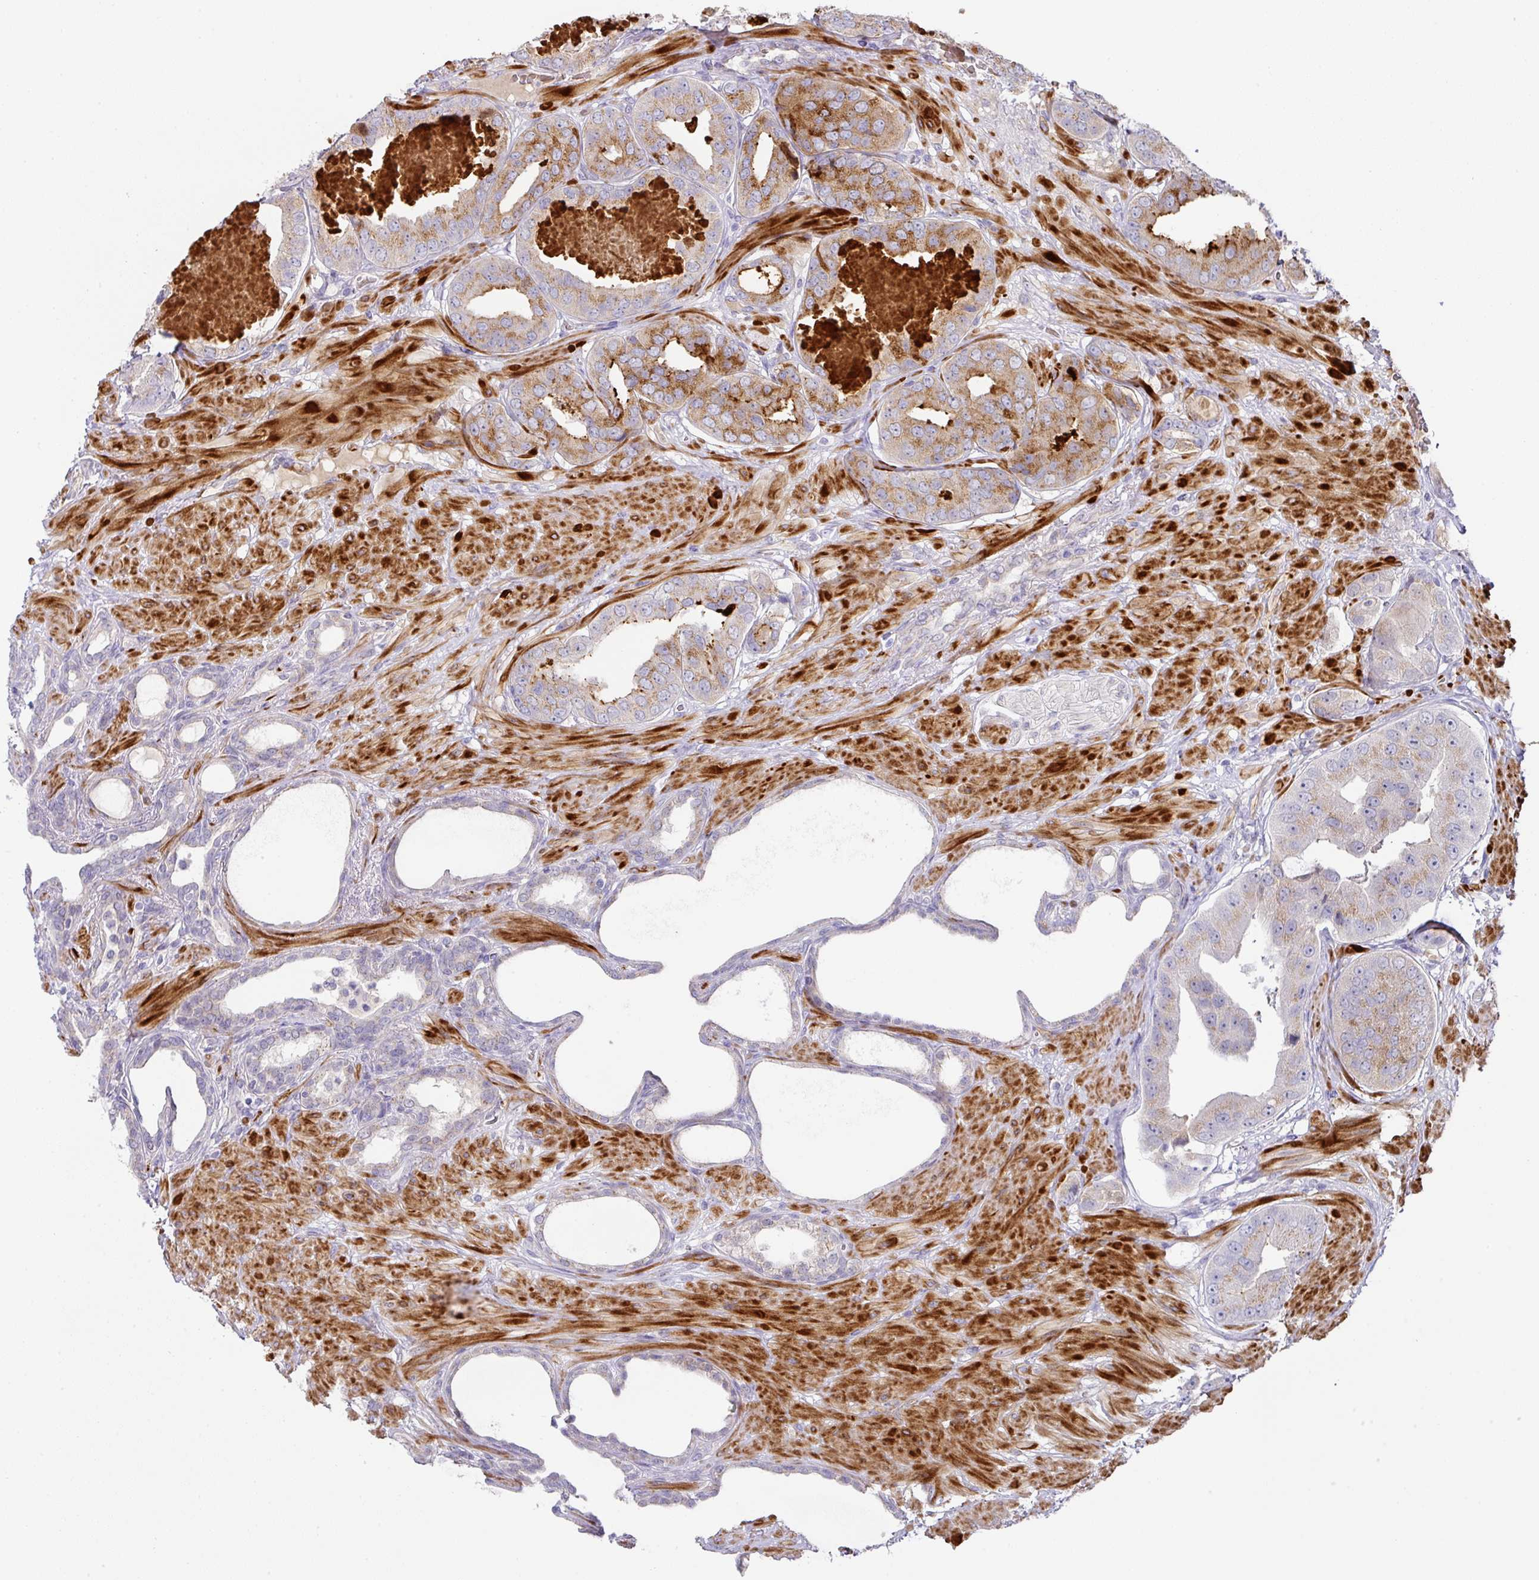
{"staining": {"intensity": "moderate", "quantity": "25%-75%", "location": "cytoplasmic/membranous"}, "tissue": "prostate cancer", "cell_type": "Tumor cells", "image_type": "cancer", "snomed": [{"axis": "morphology", "description": "Adenocarcinoma, High grade"}, {"axis": "topography", "description": "Prostate"}], "caption": "Tumor cells display moderate cytoplasmic/membranous expression in about 25%-75% of cells in high-grade adenocarcinoma (prostate). Immunohistochemistry (ihc) stains the protein of interest in brown and the nuclei are stained blue.", "gene": "TARM1", "patient": {"sex": "male", "age": 63}}